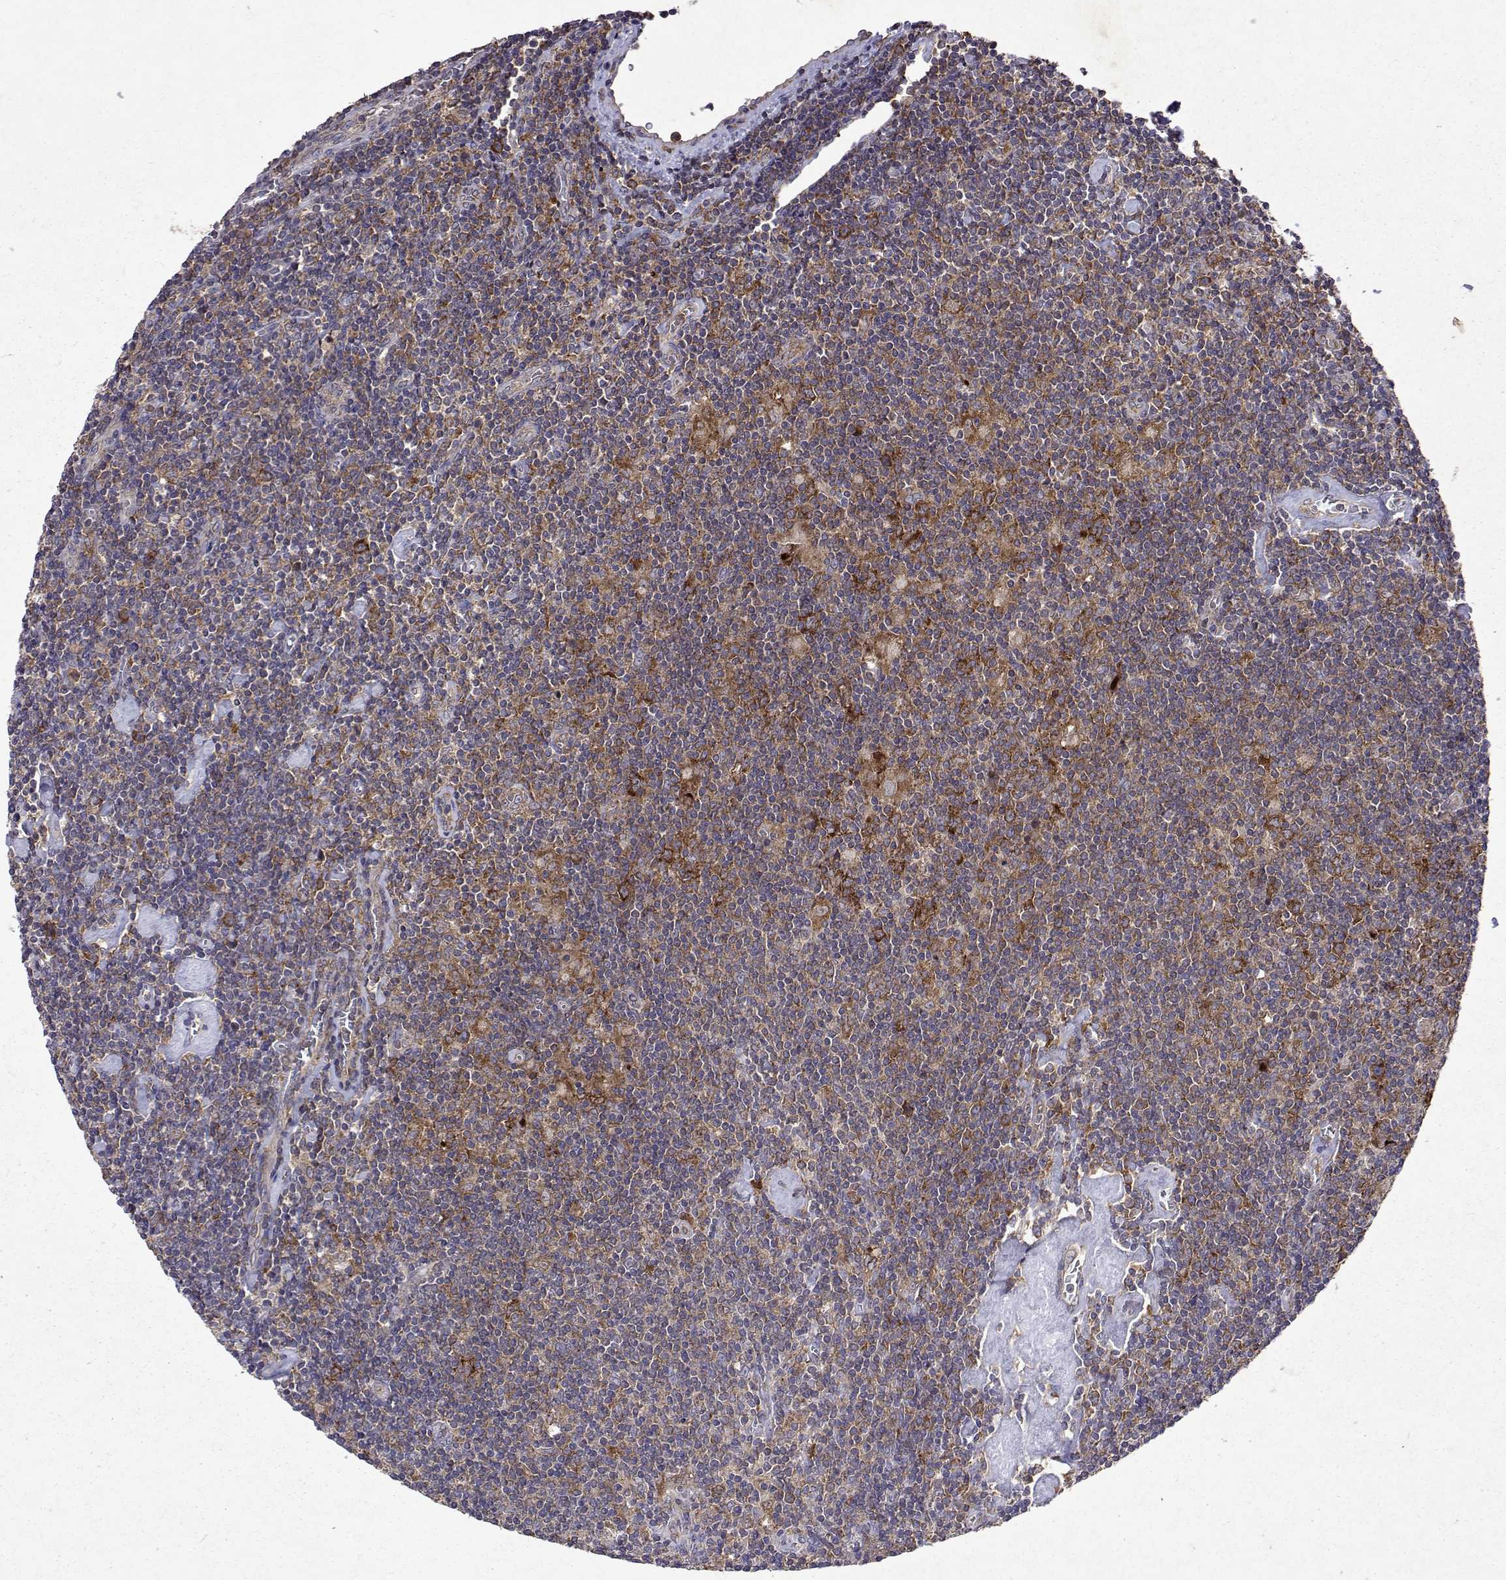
{"staining": {"intensity": "moderate", "quantity": ">75%", "location": "cytoplasmic/membranous"}, "tissue": "lymphoma", "cell_type": "Tumor cells", "image_type": "cancer", "snomed": [{"axis": "morphology", "description": "Hodgkin's disease, NOS"}, {"axis": "topography", "description": "Lymph node"}], "caption": "Immunohistochemical staining of Hodgkin's disease displays moderate cytoplasmic/membranous protein staining in approximately >75% of tumor cells. The staining is performed using DAB (3,3'-diaminobenzidine) brown chromogen to label protein expression. The nuclei are counter-stained blue using hematoxylin.", "gene": "TARBP2", "patient": {"sex": "male", "age": 40}}